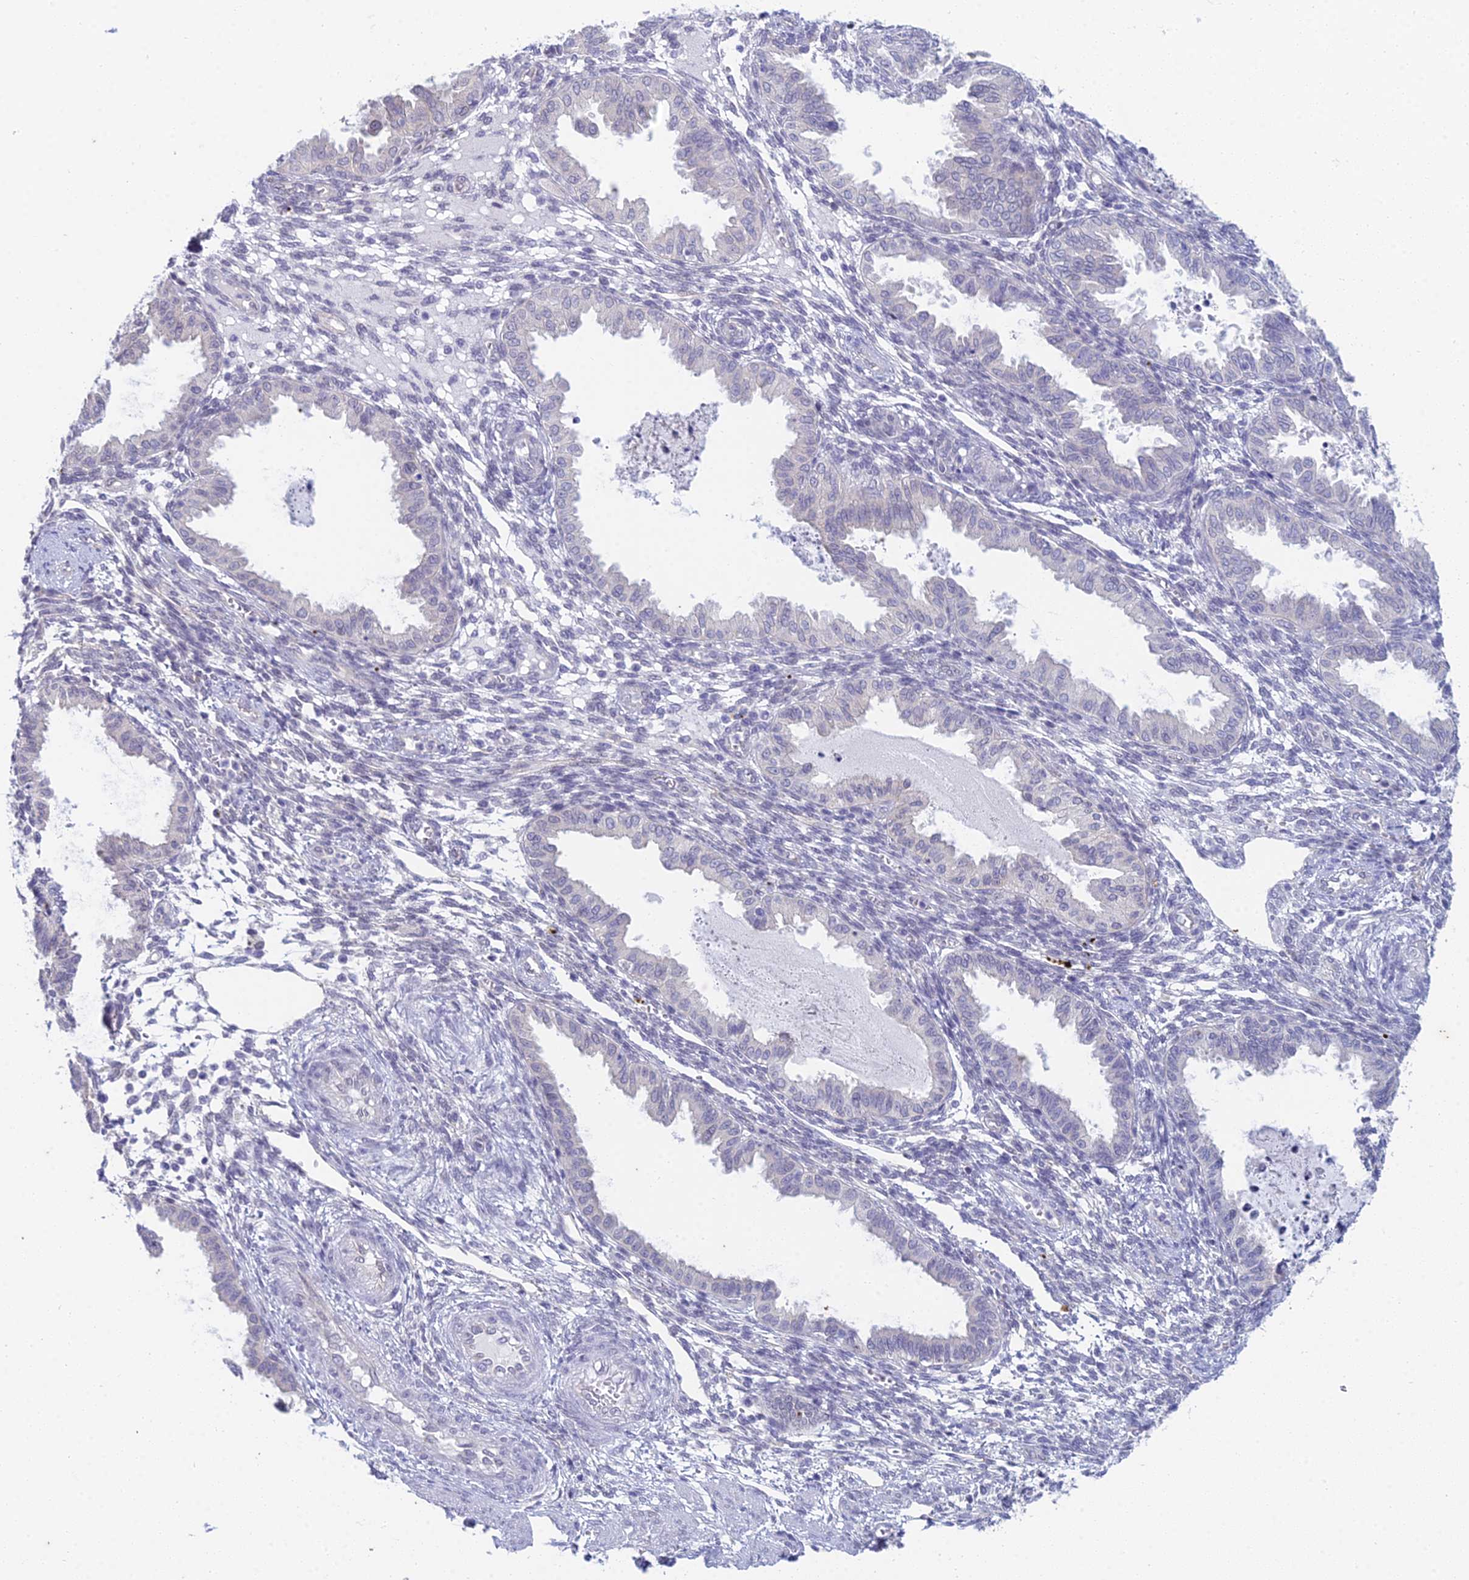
{"staining": {"intensity": "negative", "quantity": "none", "location": "none"}, "tissue": "endometrium", "cell_type": "Cells in endometrial stroma", "image_type": "normal", "snomed": [{"axis": "morphology", "description": "Normal tissue, NOS"}, {"axis": "topography", "description": "Endometrium"}], "caption": "An immunohistochemistry micrograph of unremarkable endometrium is shown. There is no staining in cells in endometrial stroma of endometrium. (DAB immunohistochemistry visualized using brightfield microscopy, high magnification).", "gene": "EEF2KMT", "patient": {"sex": "female", "age": 33}}